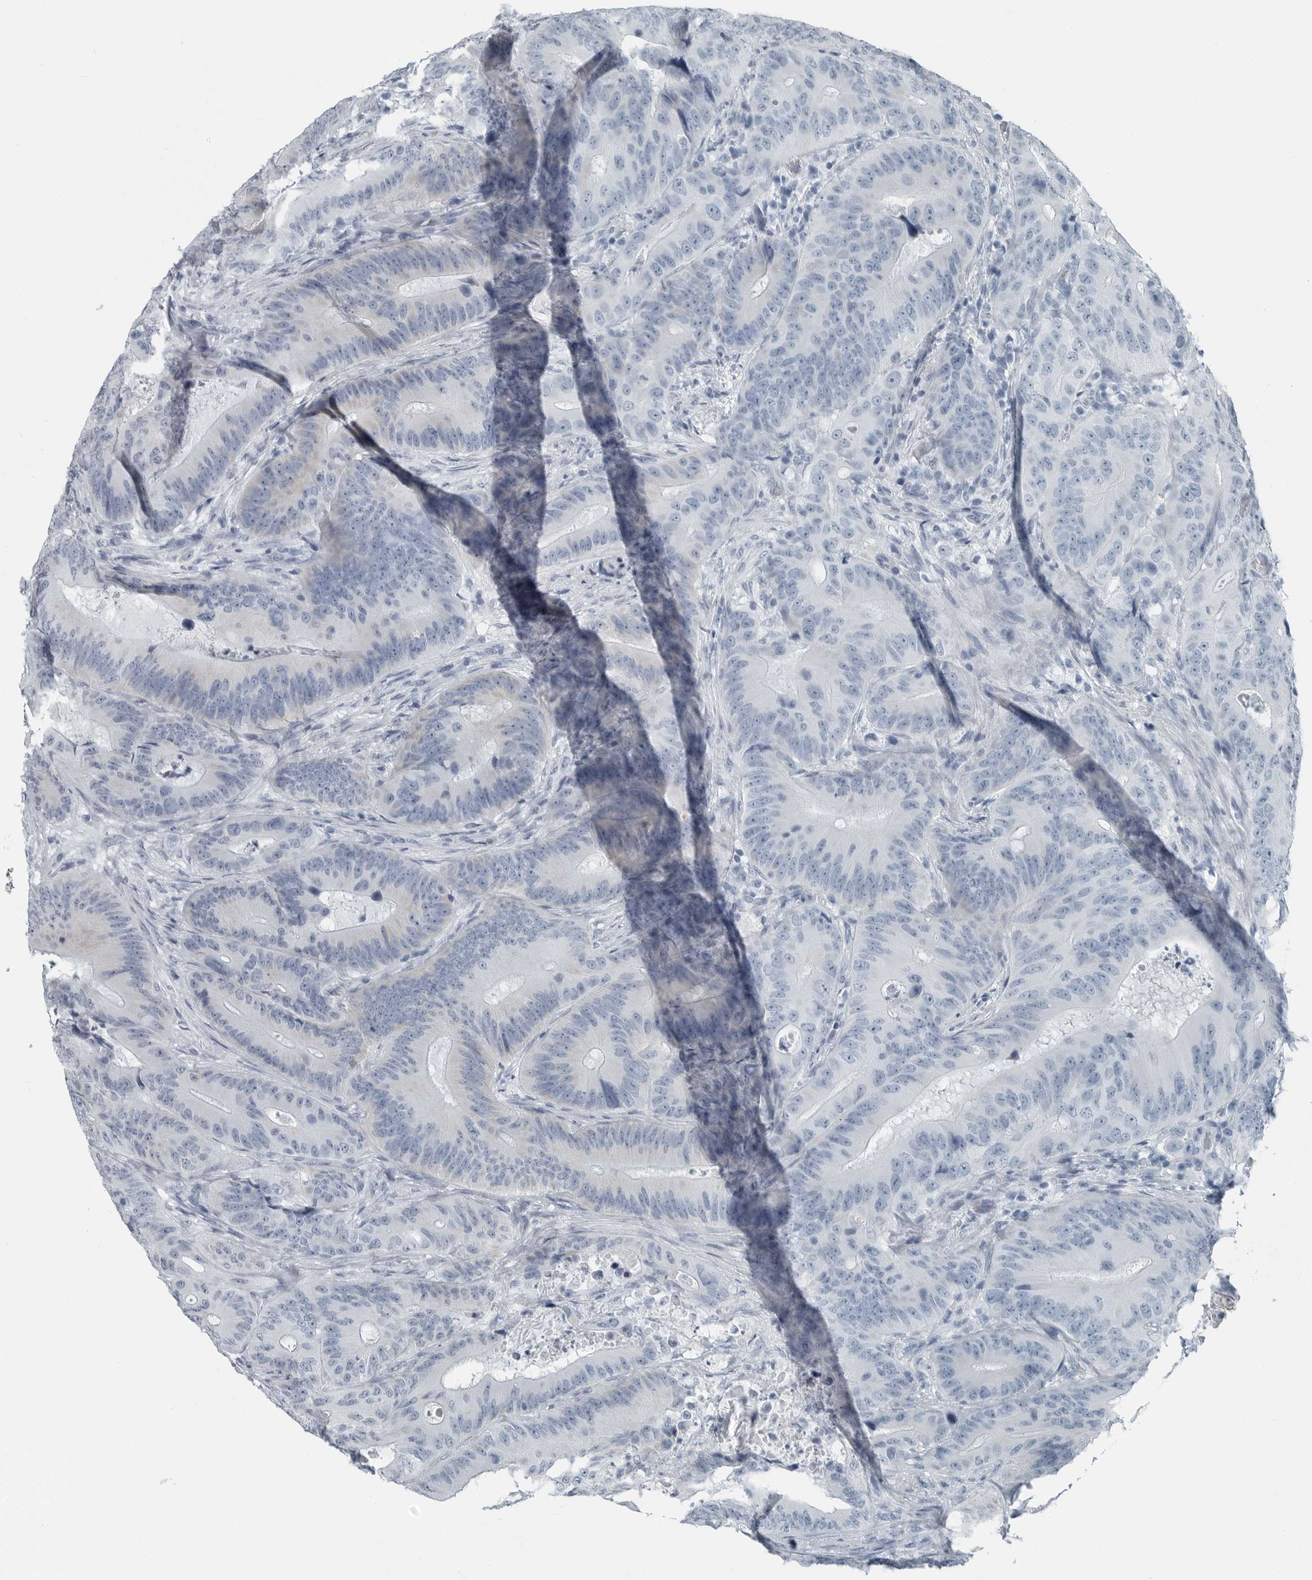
{"staining": {"intensity": "negative", "quantity": "none", "location": "none"}, "tissue": "colorectal cancer", "cell_type": "Tumor cells", "image_type": "cancer", "snomed": [{"axis": "morphology", "description": "Adenocarcinoma, NOS"}, {"axis": "topography", "description": "Colon"}], "caption": "IHC photomicrograph of adenocarcinoma (colorectal) stained for a protein (brown), which shows no positivity in tumor cells.", "gene": "ZPBP2", "patient": {"sex": "male", "age": 83}}